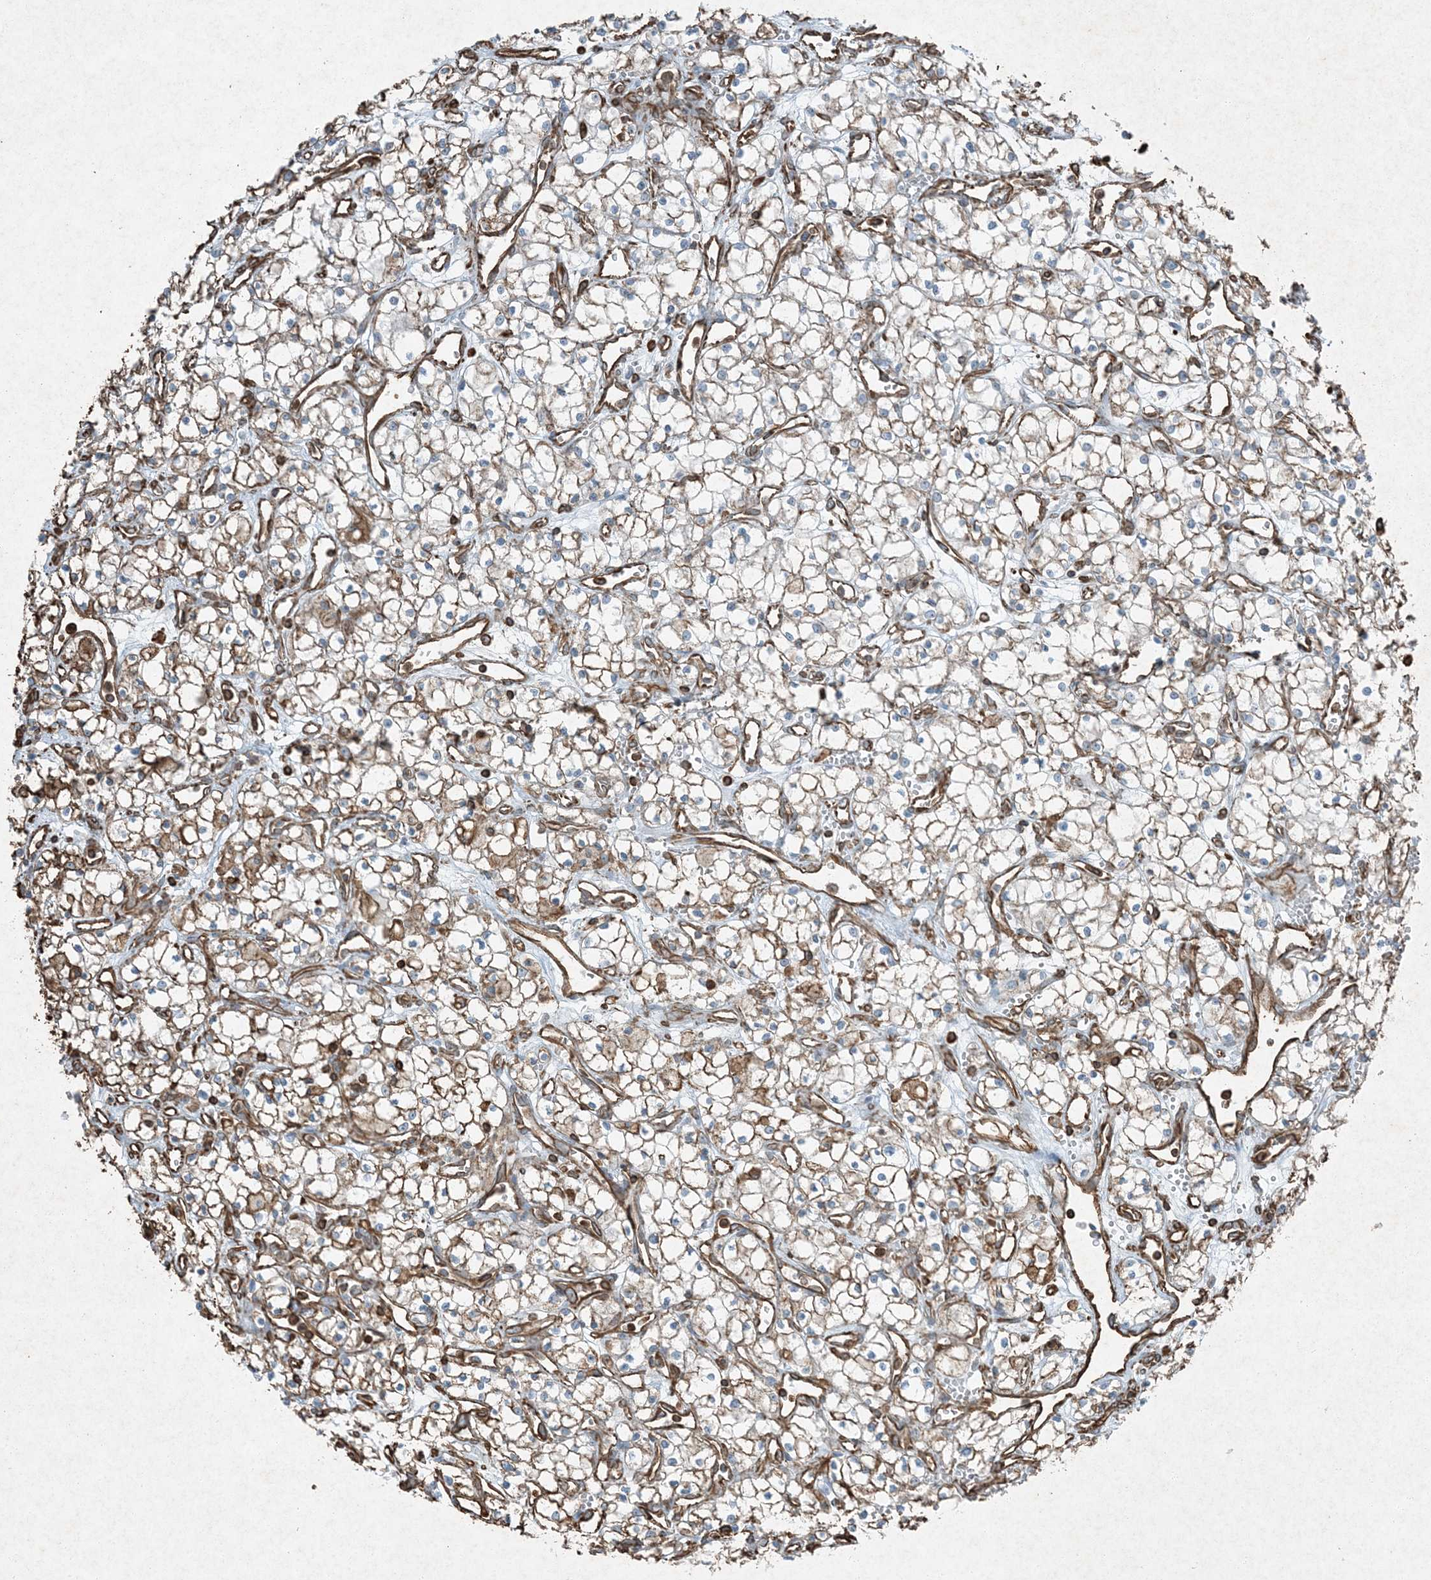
{"staining": {"intensity": "moderate", "quantity": "25%-75%", "location": "cytoplasmic/membranous"}, "tissue": "renal cancer", "cell_type": "Tumor cells", "image_type": "cancer", "snomed": [{"axis": "morphology", "description": "Adenocarcinoma, NOS"}, {"axis": "topography", "description": "Kidney"}], "caption": "Renal adenocarcinoma tissue exhibits moderate cytoplasmic/membranous staining in about 25%-75% of tumor cells, visualized by immunohistochemistry.", "gene": "RYK", "patient": {"sex": "male", "age": 59}}